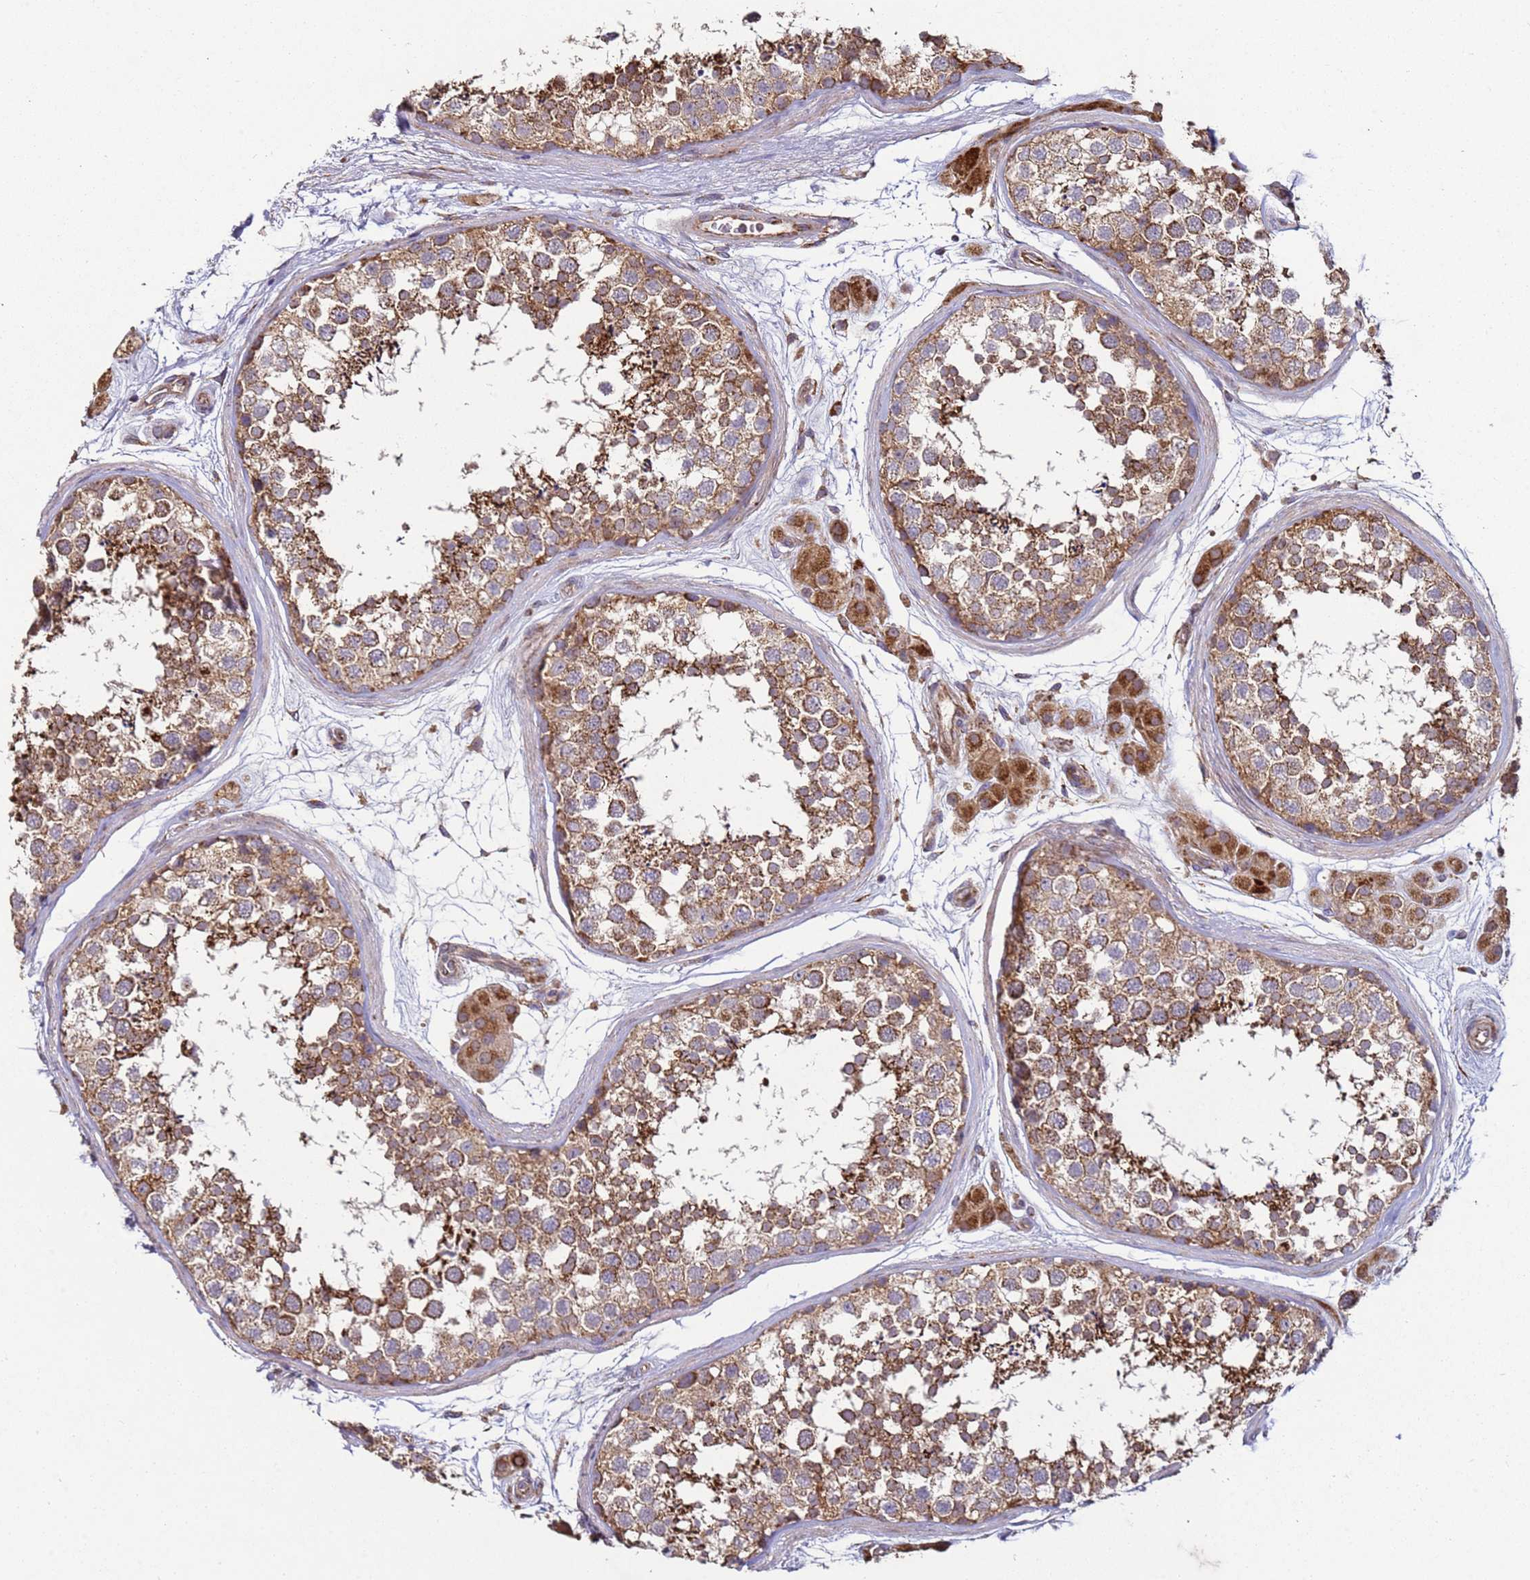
{"staining": {"intensity": "moderate", "quantity": ">75%", "location": "cytoplasmic/membranous"}, "tissue": "testis", "cell_type": "Cells in seminiferous ducts", "image_type": "normal", "snomed": [{"axis": "morphology", "description": "Normal tissue, NOS"}, {"axis": "topography", "description": "Testis"}], "caption": "DAB (3,3'-diaminobenzidine) immunohistochemical staining of benign human testis shows moderate cytoplasmic/membranous protein positivity in approximately >75% of cells in seminiferous ducts. Nuclei are stained in blue.", "gene": "FBXO33", "patient": {"sex": "male", "age": 56}}